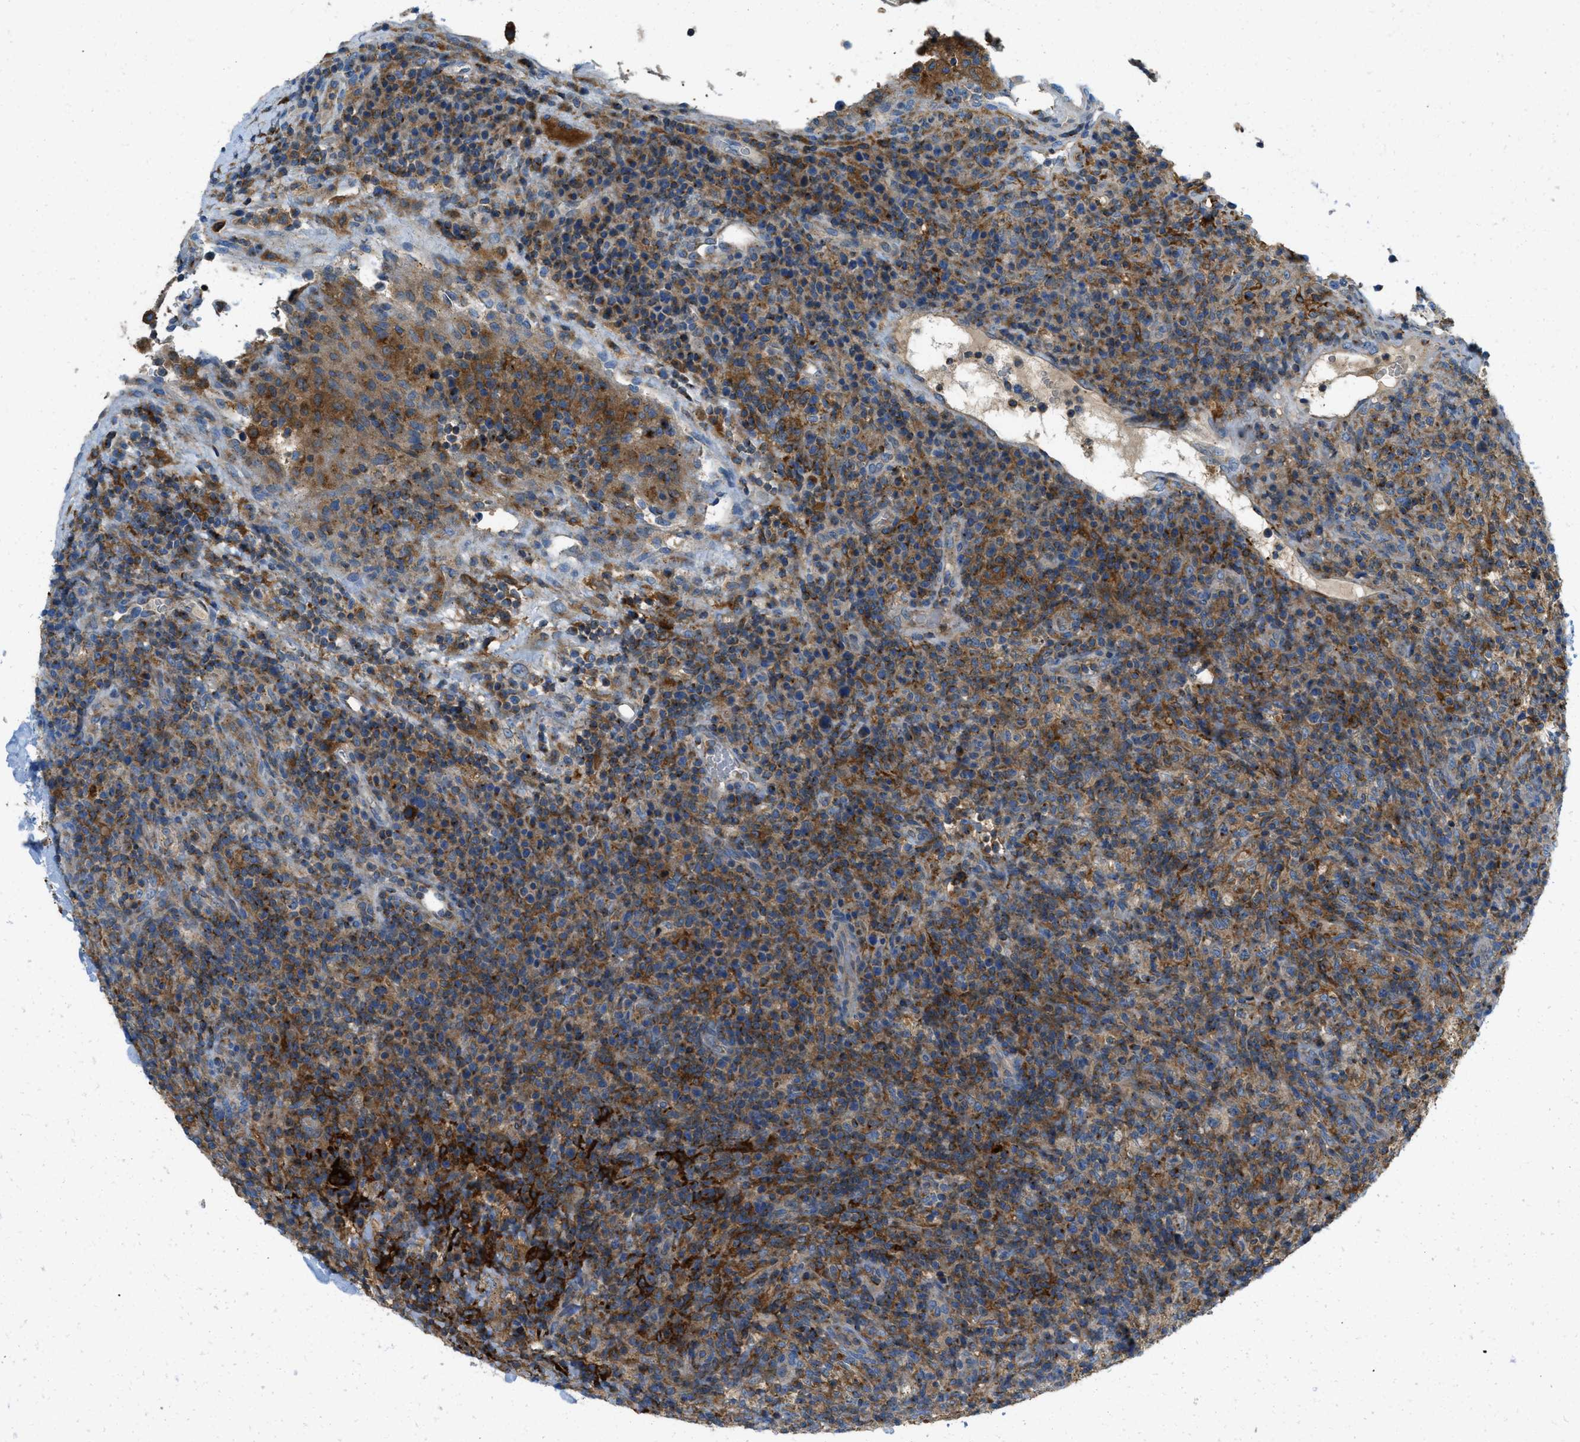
{"staining": {"intensity": "moderate", "quantity": ">75%", "location": "cytoplasmic/membranous"}, "tissue": "lymphoma", "cell_type": "Tumor cells", "image_type": "cancer", "snomed": [{"axis": "morphology", "description": "Malignant lymphoma, non-Hodgkin's type, High grade"}, {"axis": "topography", "description": "Lymph node"}], "caption": "A histopathology image of high-grade malignant lymphoma, non-Hodgkin's type stained for a protein shows moderate cytoplasmic/membranous brown staining in tumor cells.", "gene": "RFFL", "patient": {"sex": "female", "age": 76}}